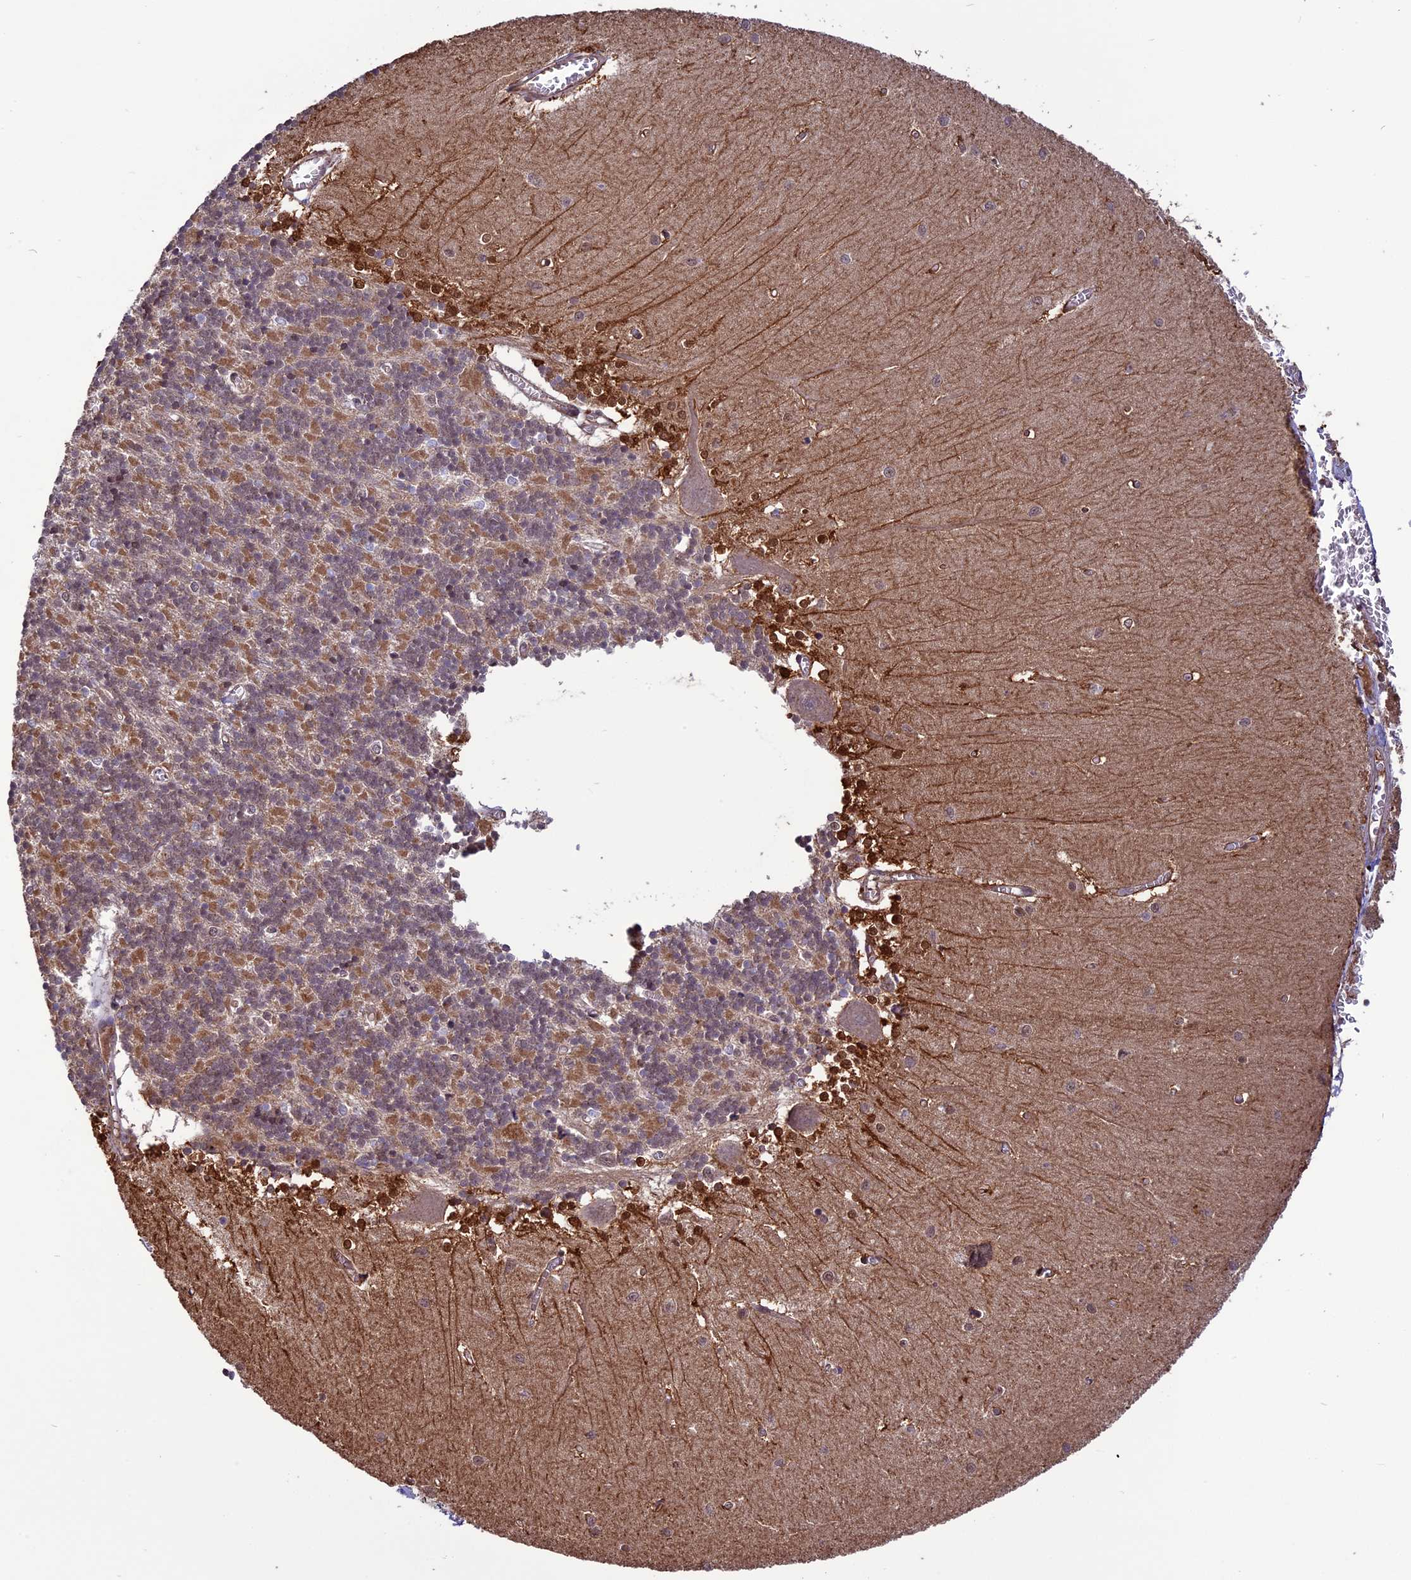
{"staining": {"intensity": "weak", "quantity": "25%-75%", "location": "cytoplasmic/membranous"}, "tissue": "cerebellum", "cell_type": "Cells in granular layer", "image_type": "normal", "snomed": [{"axis": "morphology", "description": "Normal tissue, NOS"}, {"axis": "topography", "description": "Cerebellum"}], "caption": "Immunohistochemical staining of normal human cerebellum reveals low levels of weak cytoplasmic/membranous positivity in approximately 25%-75% of cells in granular layer.", "gene": "C3orf70", "patient": {"sex": "male", "age": 37}}